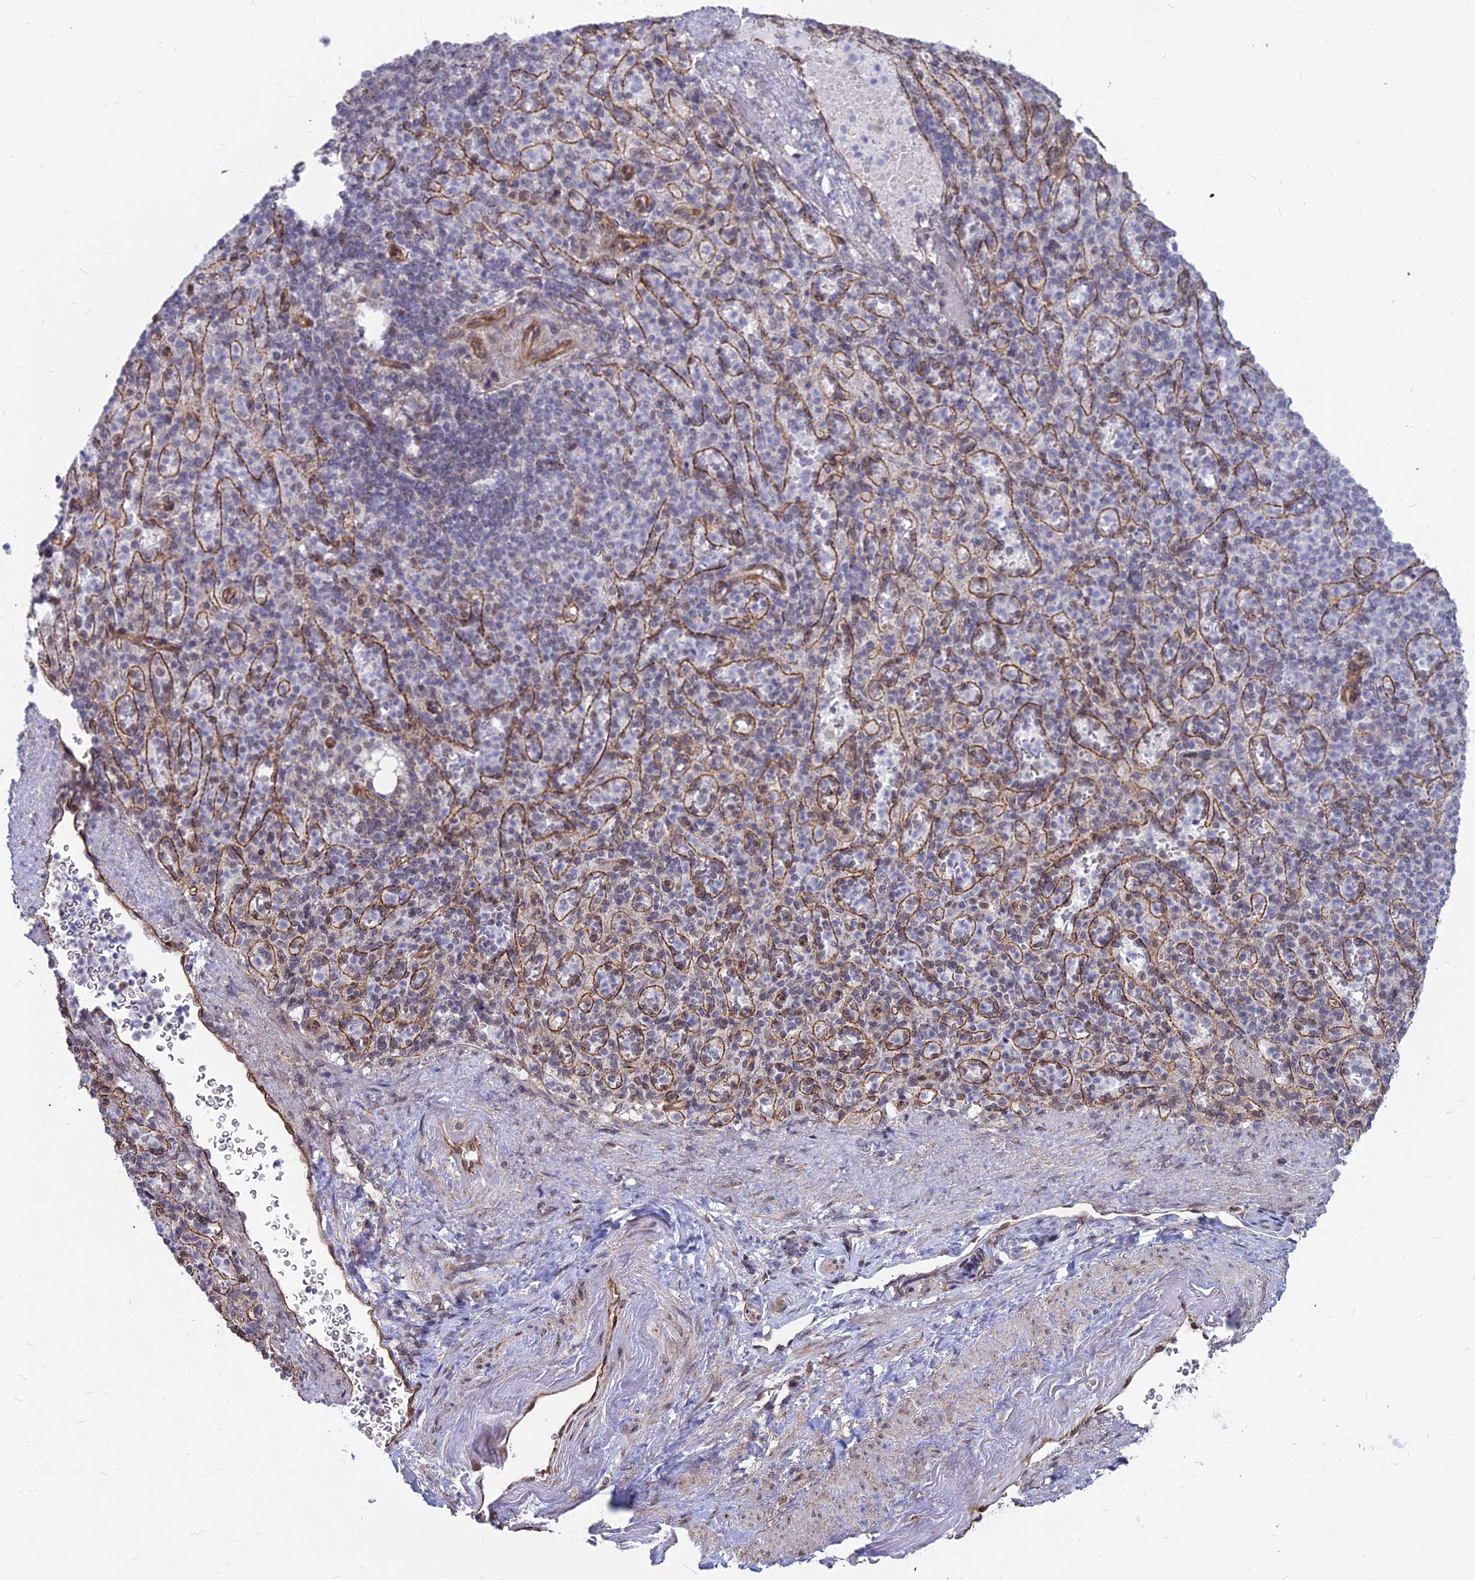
{"staining": {"intensity": "weak", "quantity": "<25%", "location": "nuclear"}, "tissue": "spleen", "cell_type": "Cells in red pulp", "image_type": "normal", "snomed": [{"axis": "morphology", "description": "Normal tissue, NOS"}, {"axis": "topography", "description": "Spleen"}], "caption": "Cells in red pulp show no significant positivity in normal spleen.", "gene": "YJU2", "patient": {"sex": "female", "age": 74}}